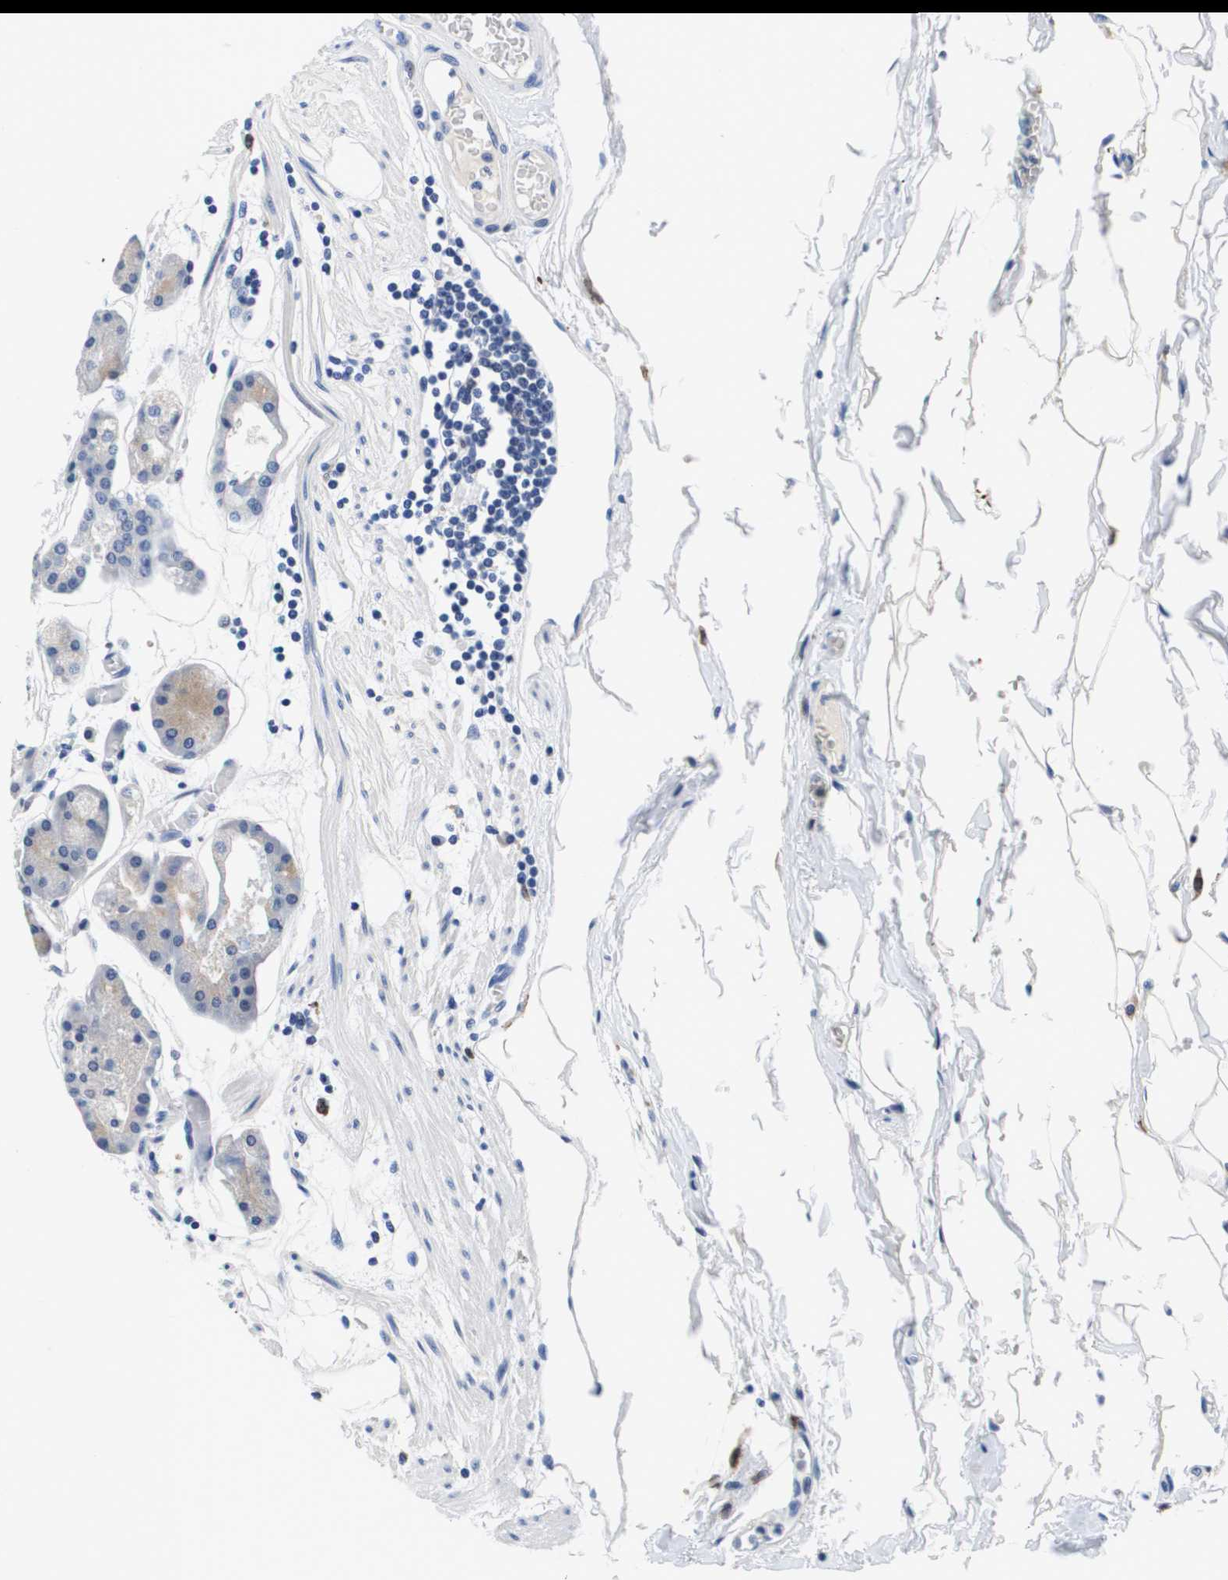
{"staining": {"intensity": "negative", "quantity": "none", "location": "none"}, "tissue": "stomach", "cell_type": "Glandular cells", "image_type": "normal", "snomed": [{"axis": "morphology", "description": "Normal tissue, NOS"}, {"axis": "topography", "description": "Stomach, lower"}], "caption": "An immunohistochemistry (IHC) image of unremarkable stomach is shown. There is no staining in glandular cells of stomach.", "gene": "HMOX1", "patient": {"sex": "male", "age": 71}}